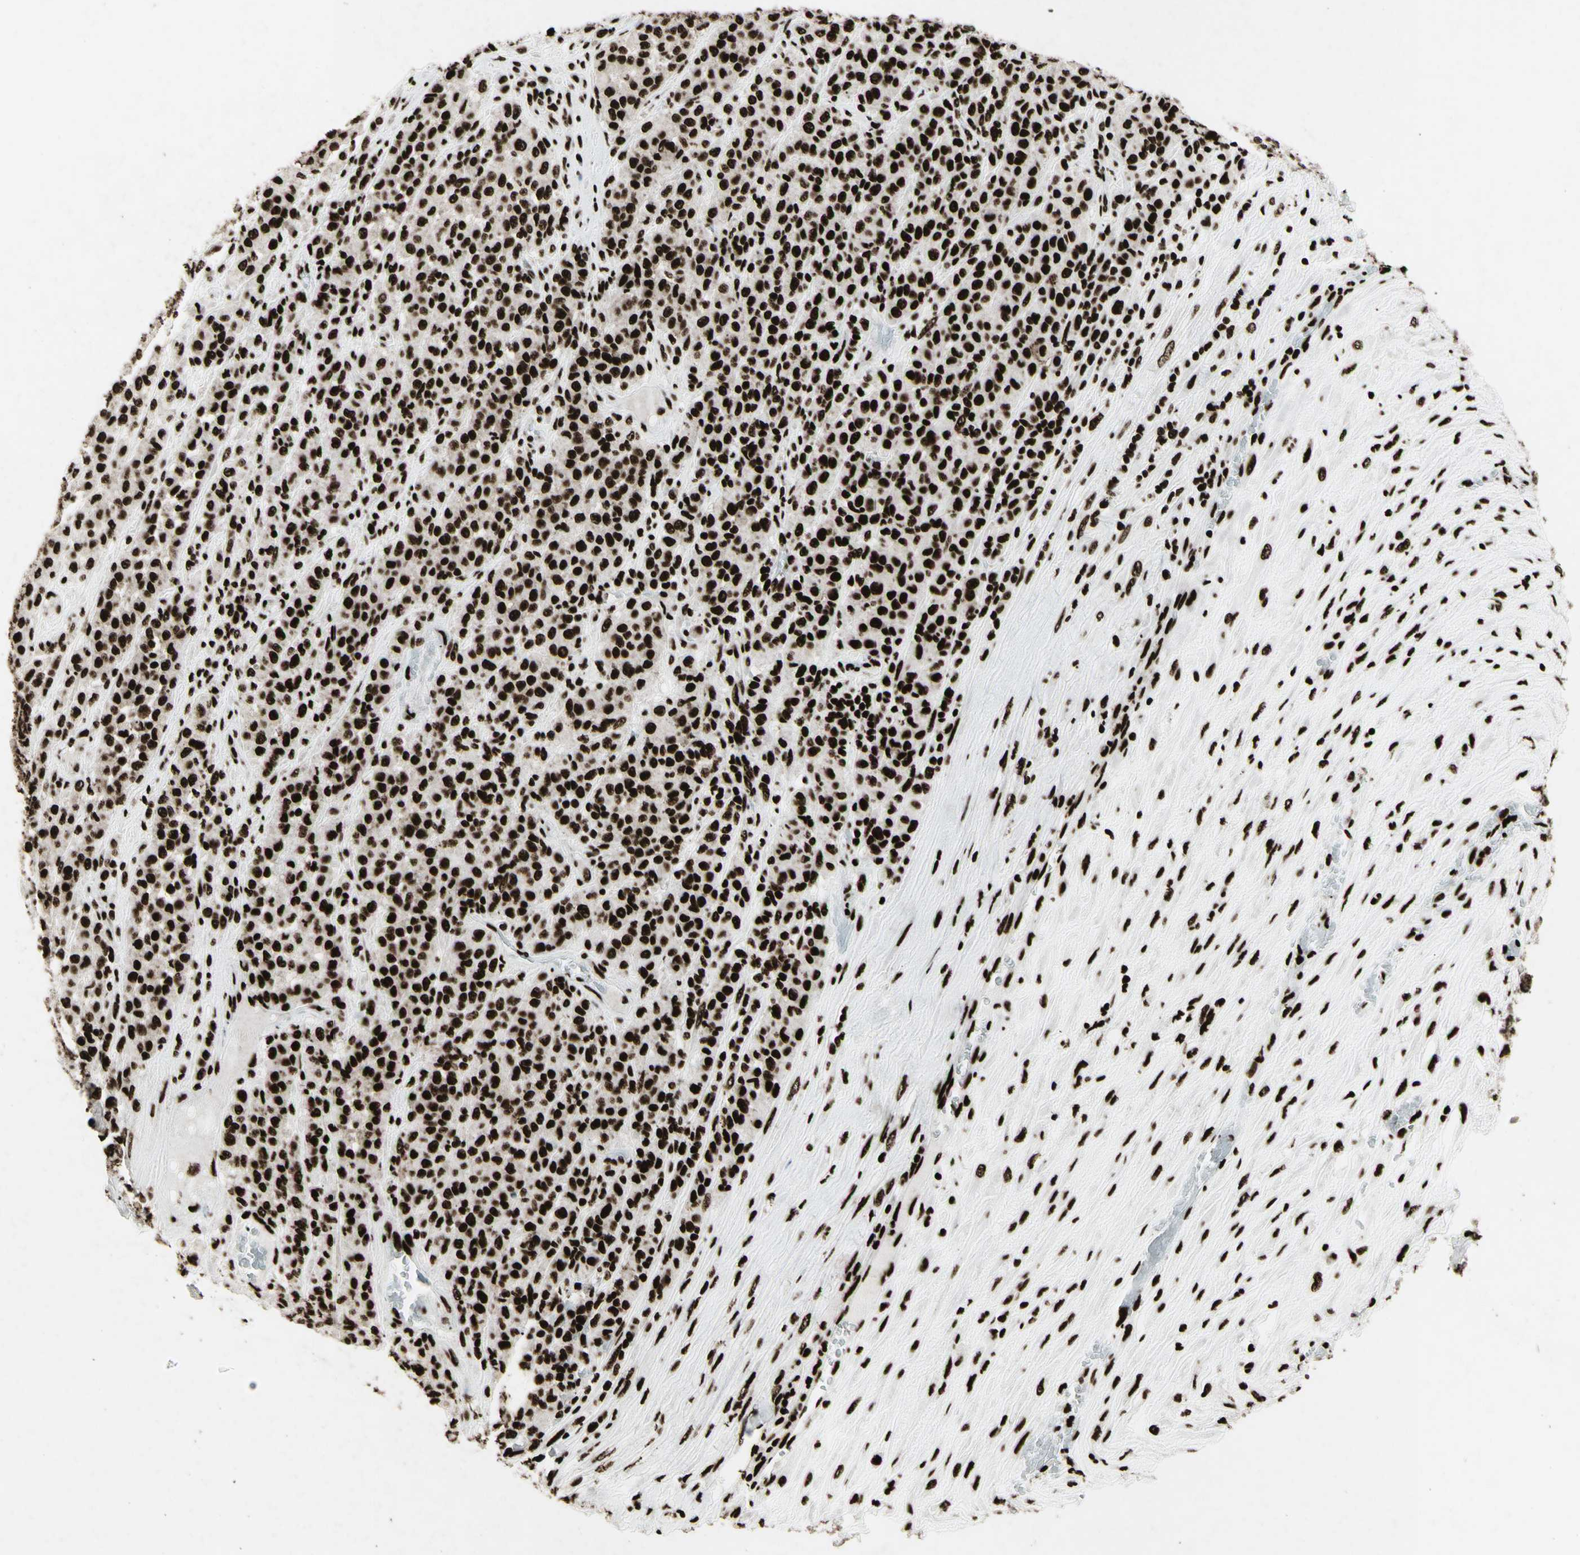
{"staining": {"intensity": "strong", "quantity": ">75%", "location": "nuclear"}, "tissue": "melanoma", "cell_type": "Tumor cells", "image_type": "cancer", "snomed": [{"axis": "morphology", "description": "Malignant melanoma, Metastatic site"}, {"axis": "topography", "description": "Pancreas"}], "caption": "Protein expression by immunohistochemistry (IHC) reveals strong nuclear staining in approximately >75% of tumor cells in malignant melanoma (metastatic site). The staining was performed using DAB, with brown indicating positive protein expression. Nuclei are stained blue with hematoxylin.", "gene": "U2AF2", "patient": {"sex": "female", "age": 30}}